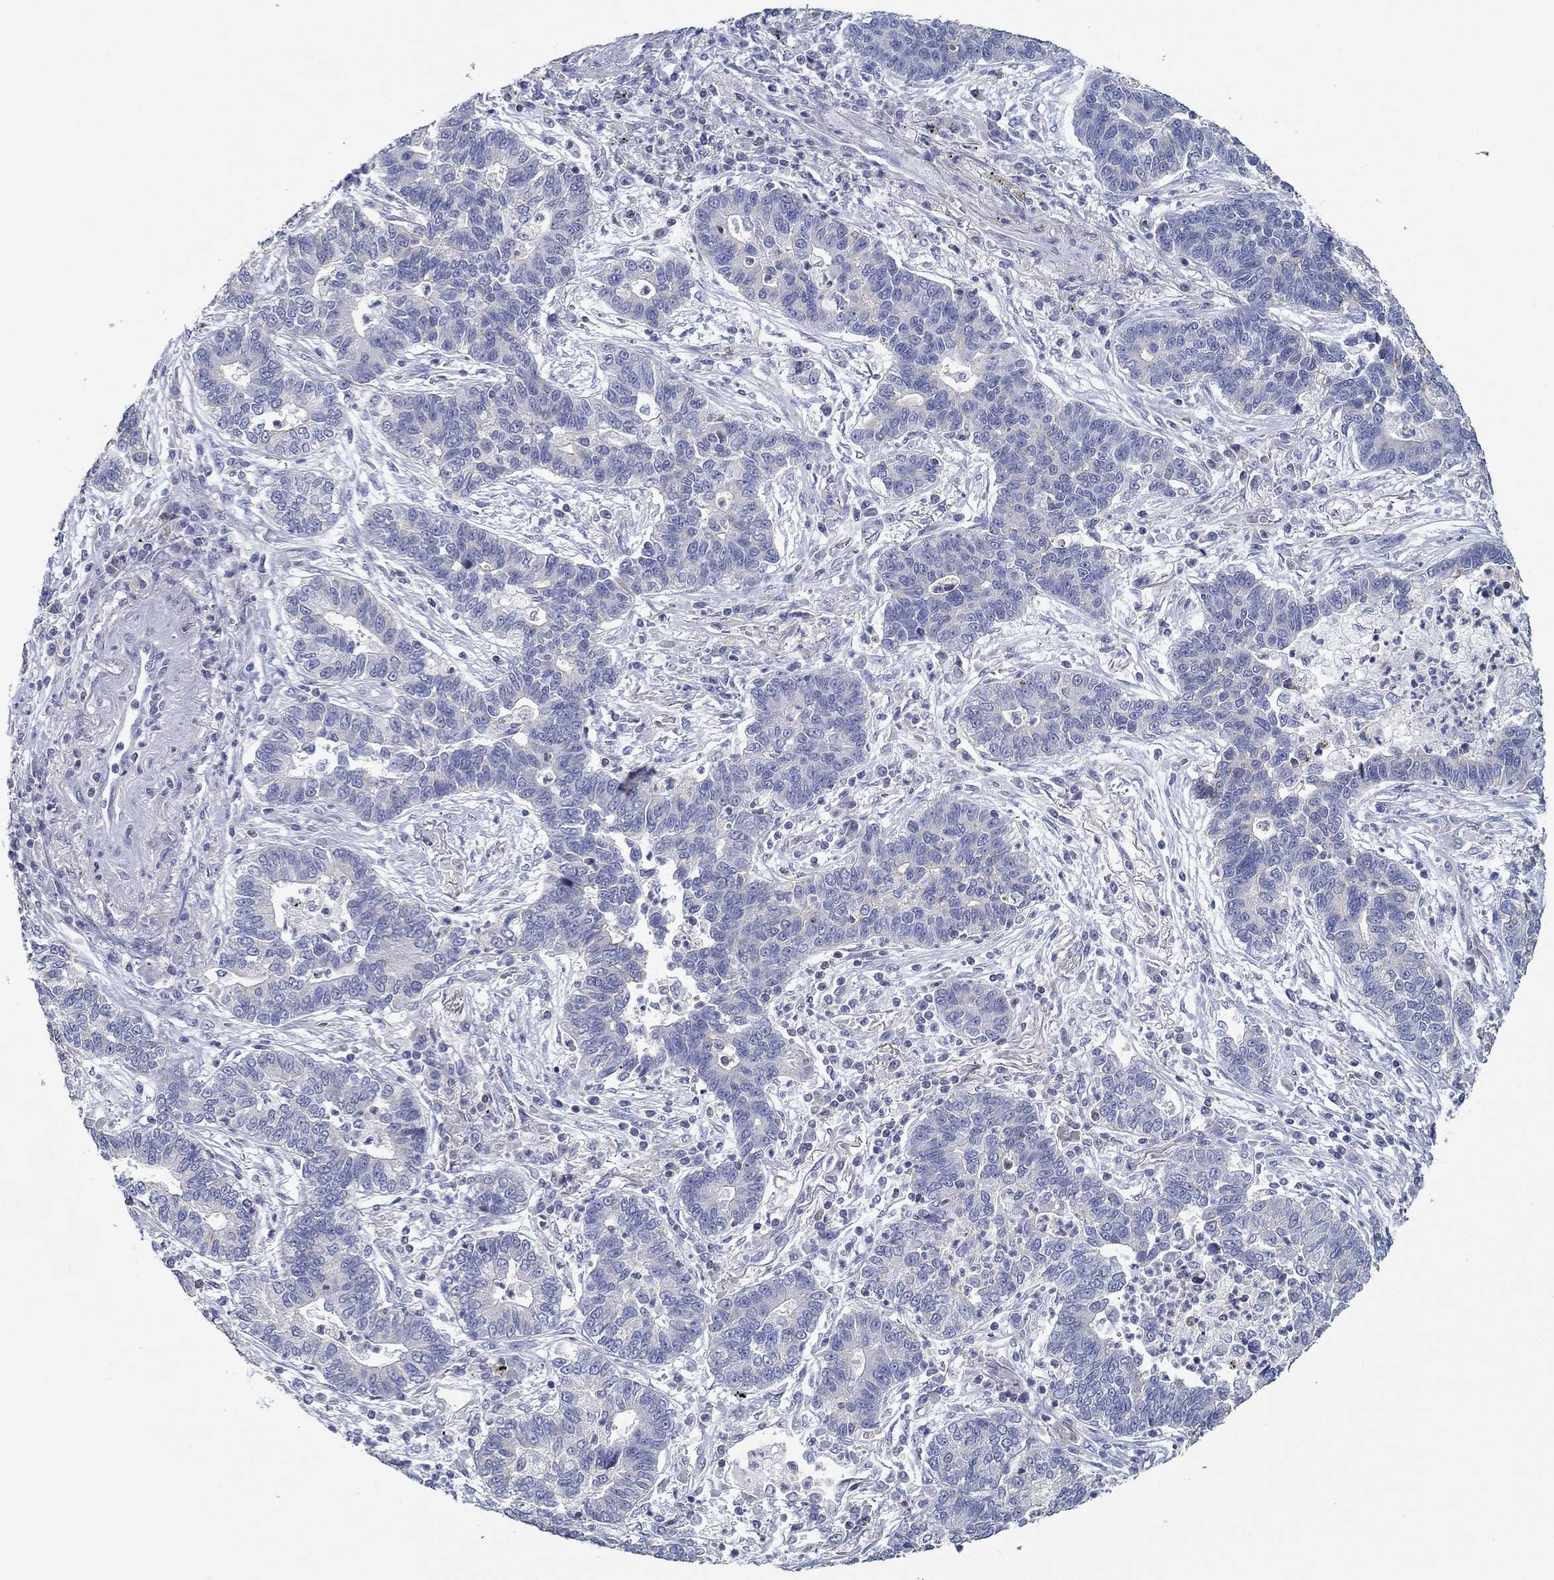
{"staining": {"intensity": "negative", "quantity": "none", "location": "none"}, "tissue": "lung cancer", "cell_type": "Tumor cells", "image_type": "cancer", "snomed": [{"axis": "morphology", "description": "Adenocarcinoma, NOS"}, {"axis": "topography", "description": "Lung"}], "caption": "Photomicrograph shows no protein positivity in tumor cells of adenocarcinoma (lung) tissue.", "gene": "BBOF1", "patient": {"sex": "female", "age": 57}}